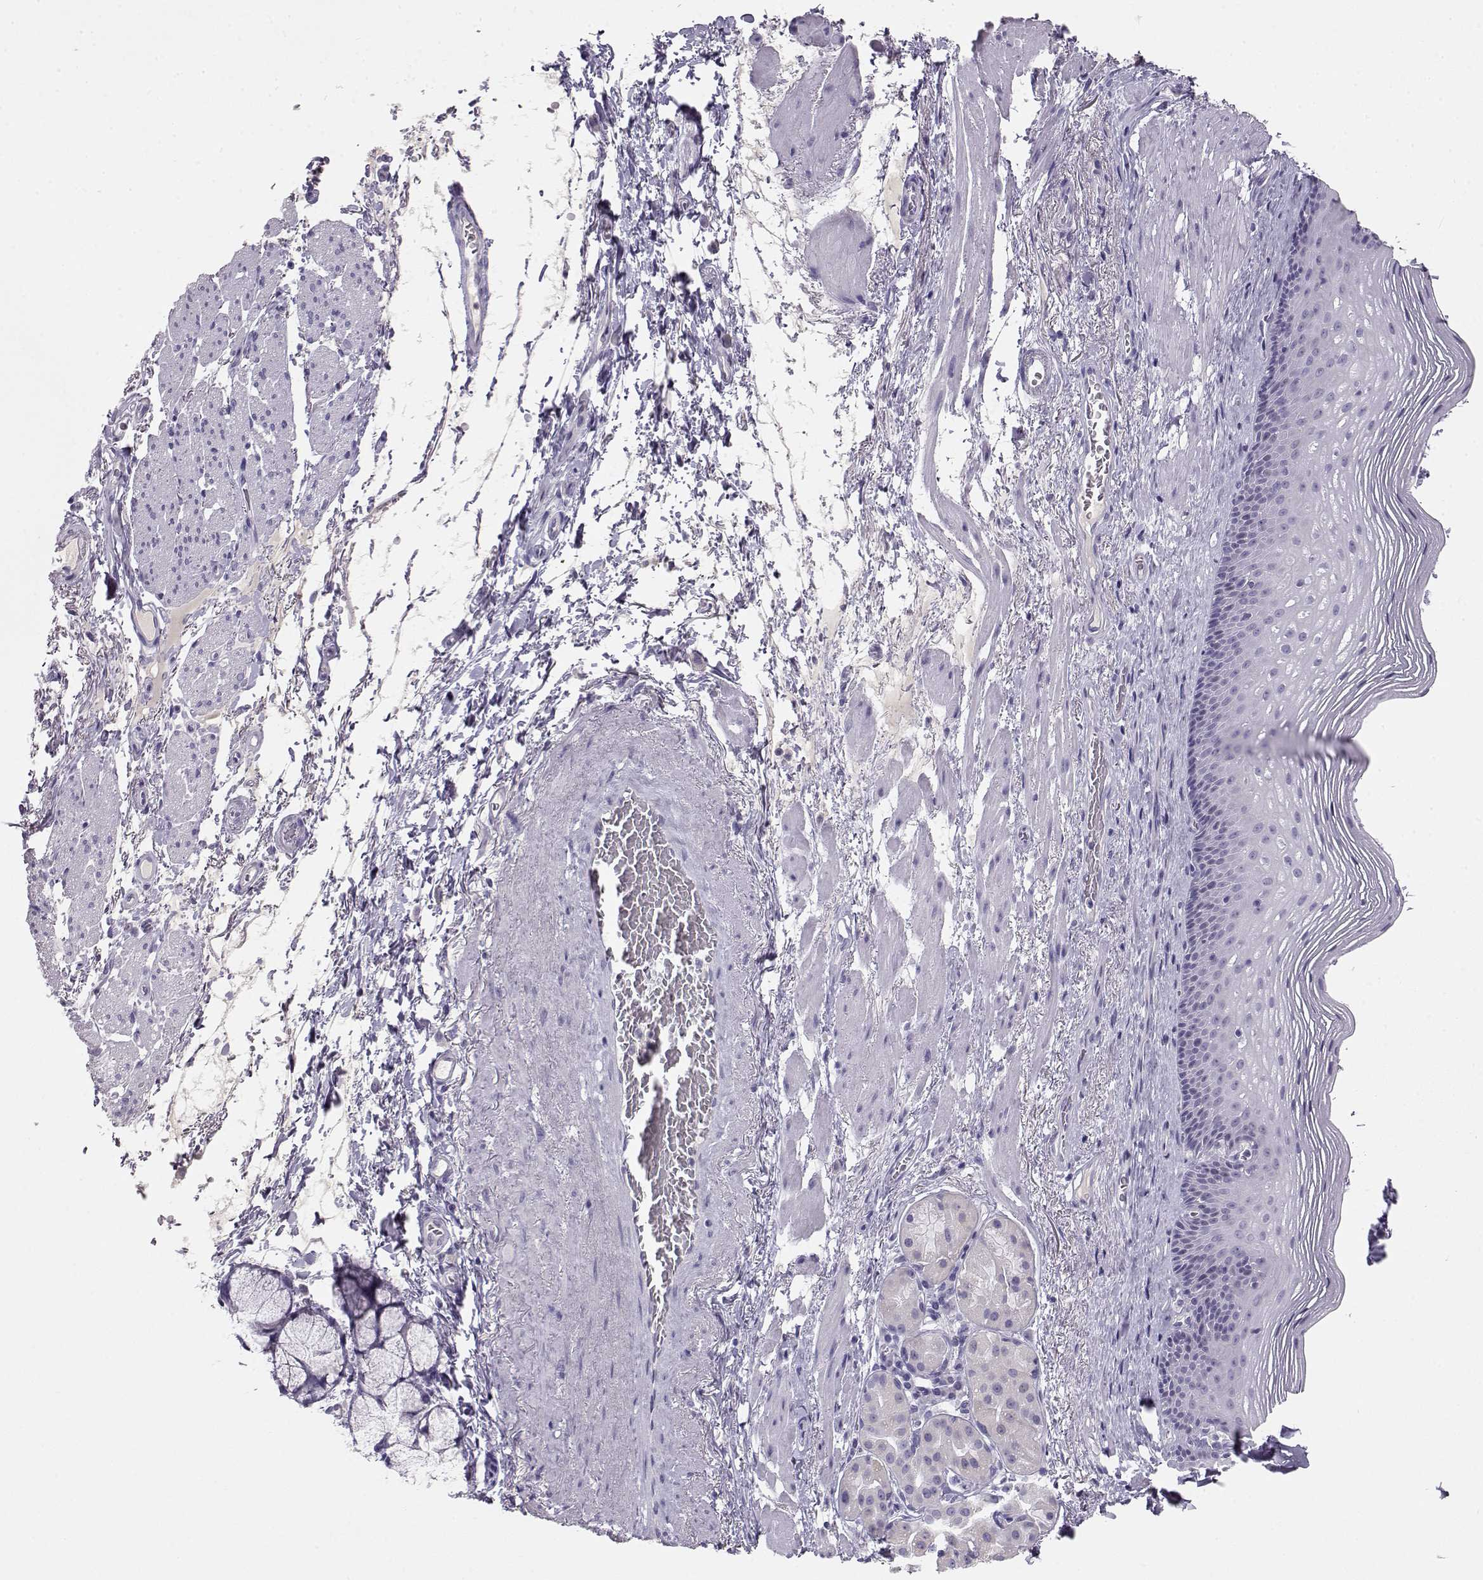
{"staining": {"intensity": "weak", "quantity": "<25%", "location": "nuclear"}, "tissue": "esophagus", "cell_type": "Squamous epithelial cells", "image_type": "normal", "snomed": [{"axis": "morphology", "description": "Normal tissue, NOS"}, {"axis": "topography", "description": "Esophagus"}], "caption": "Immunohistochemical staining of normal esophagus shows no significant staining in squamous epithelial cells.", "gene": "OPN5", "patient": {"sex": "male", "age": 76}}